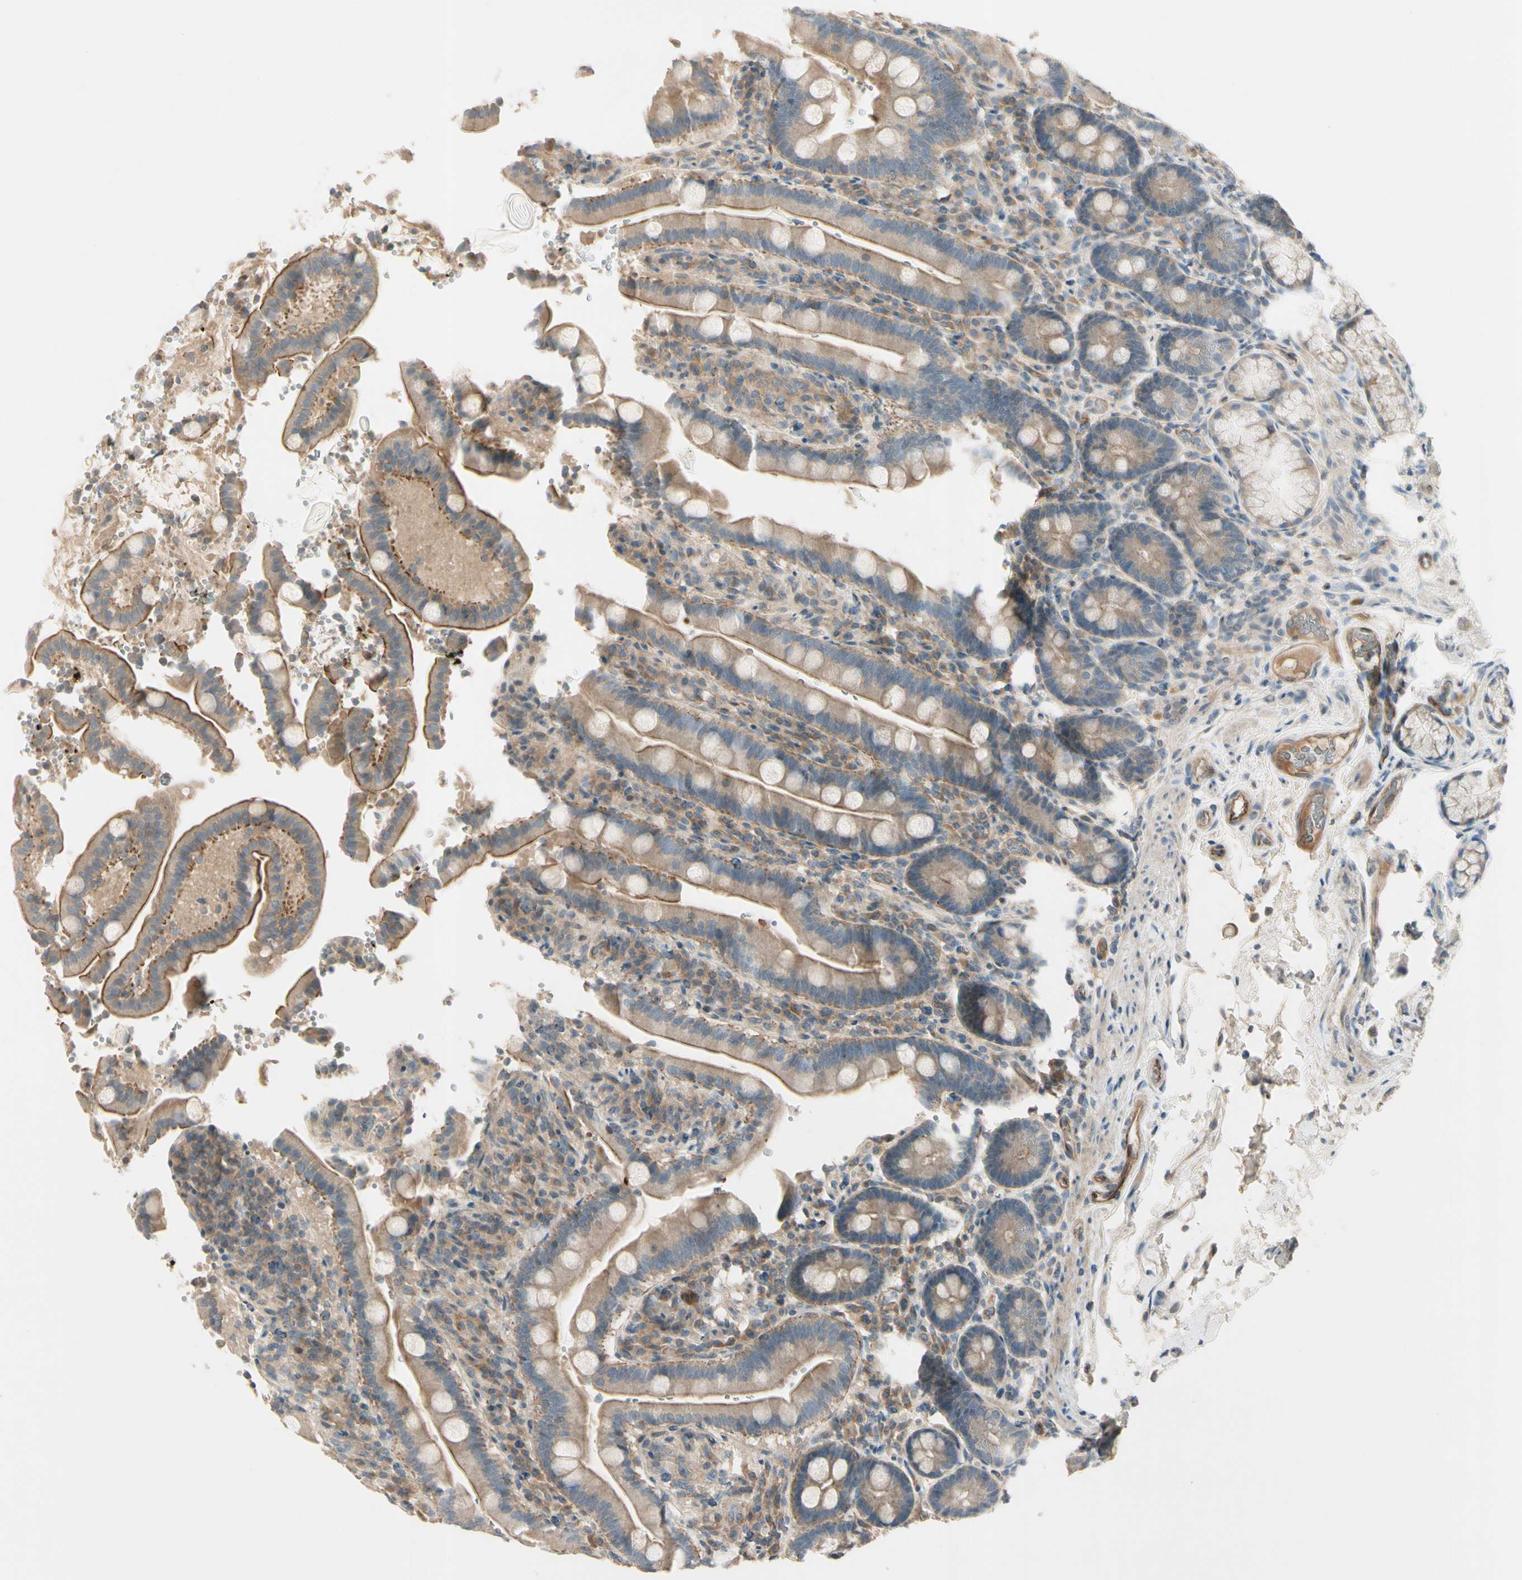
{"staining": {"intensity": "moderate", "quantity": ">75%", "location": "cytoplasmic/membranous"}, "tissue": "duodenum", "cell_type": "Glandular cells", "image_type": "normal", "snomed": [{"axis": "morphology", "description": "Normal tissue, NOS"}, {"axis": "topography", "description": "Small intestine, NOS"}], "caption": "This histopathology image reveals immunohistochemistry (IHC) staining of normal human duodenum, with medium moderate cytoplasmic/membranous expression in about >75% of glandular cells.", "gene": "PPP3CB", "patient": {"sex": "female", "age": 71}}